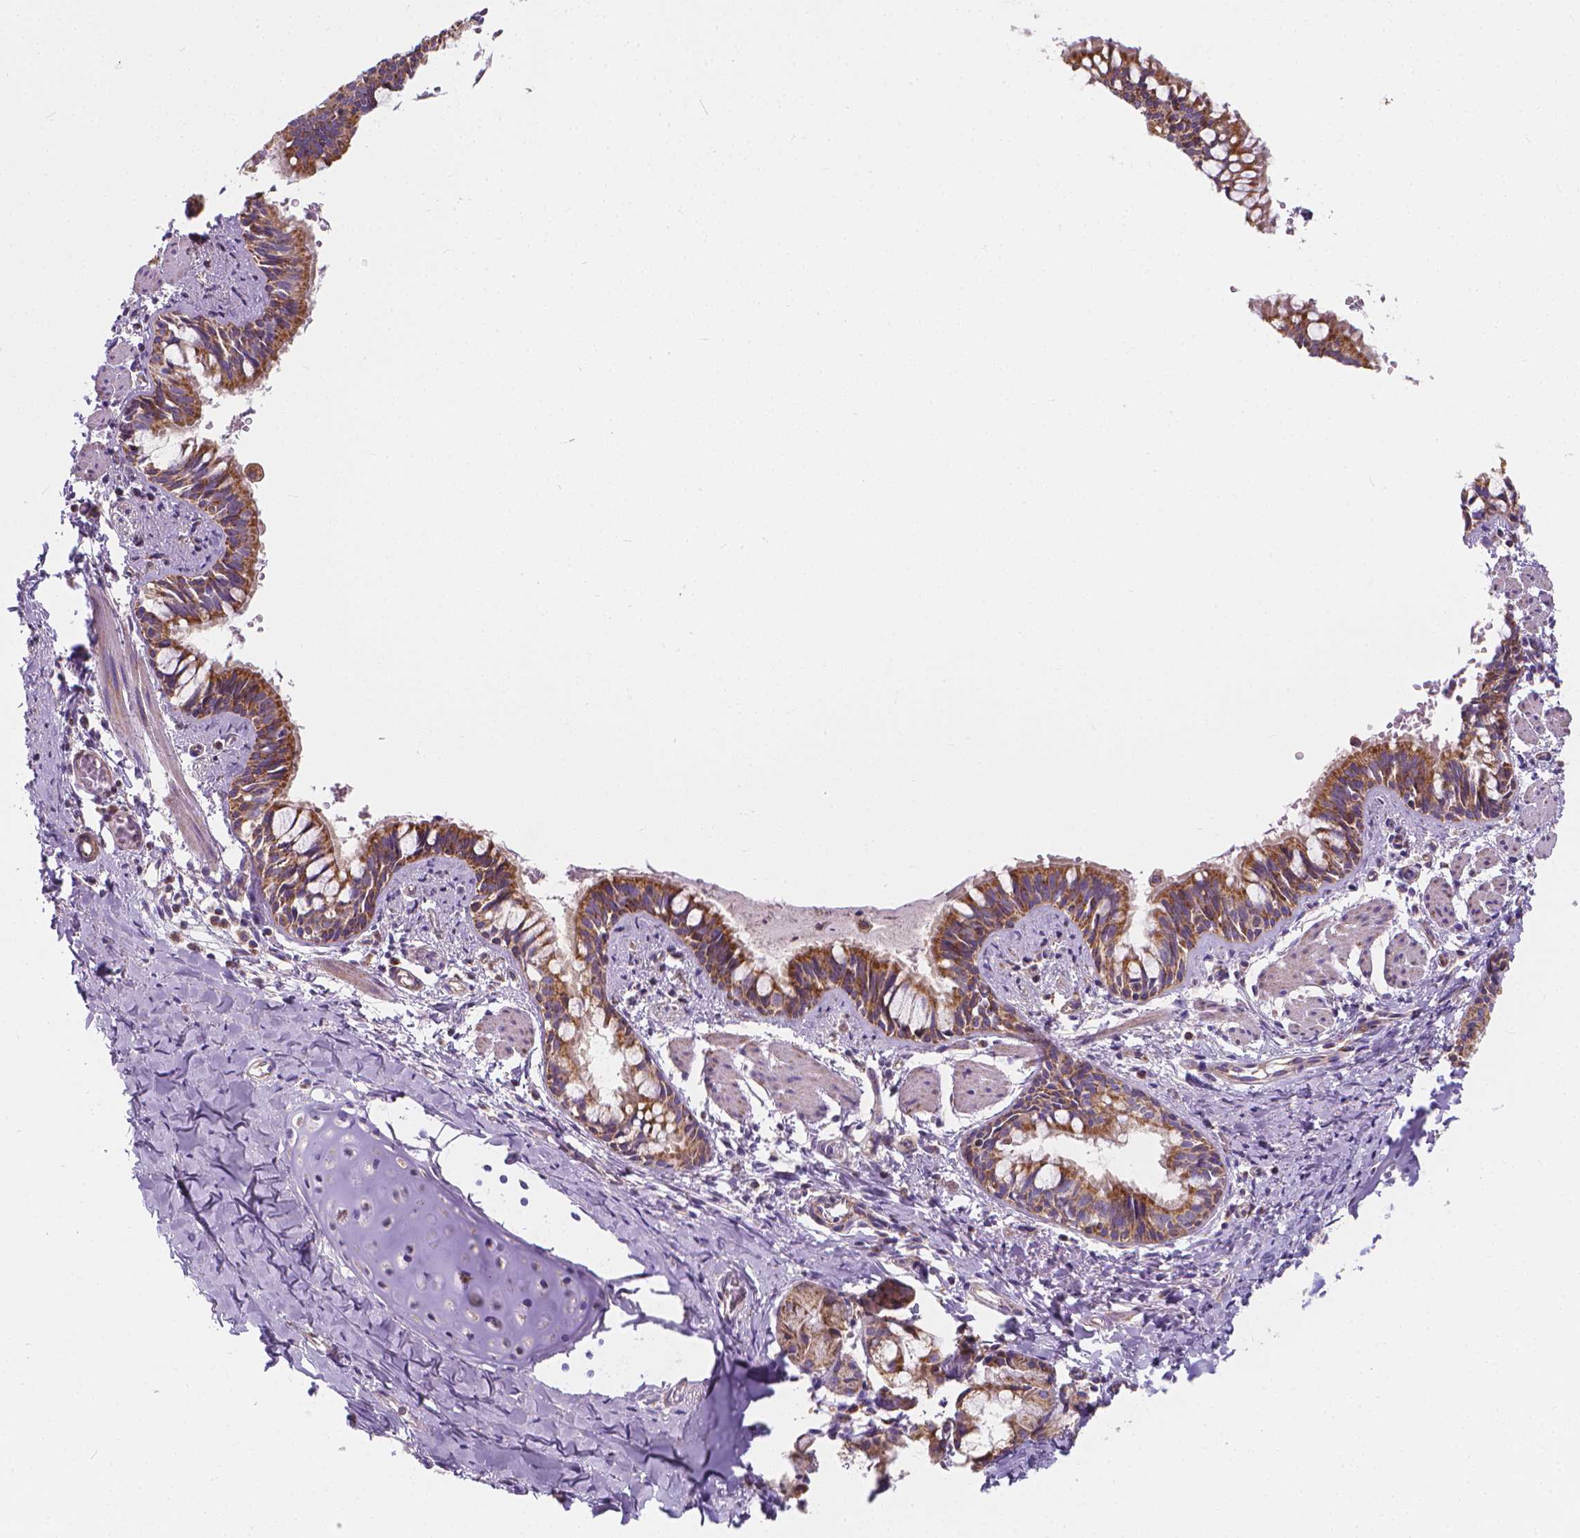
{"staining": {"intensity": "strong", "quantity": "25%-75%", "location": "cytoplasmic/membranous"}, "tissue": "bronchus", "cell_type": "Respiratory epithelial cells", "image_type": "normal", "snomed": [{"axis": "morphology", "description": "Normal tissue, NOS"}, {"axis": "topography", "description": "Bronchus"}], "caption": "Respiratory epithelial cells exhibit high levels of strong cytoplasmic/membranous positivity in about 25%-75% of cells in unremarkable human bronchus.", "gene": "SNCAIP", "patient": {"sex": "male", "age": 1}}